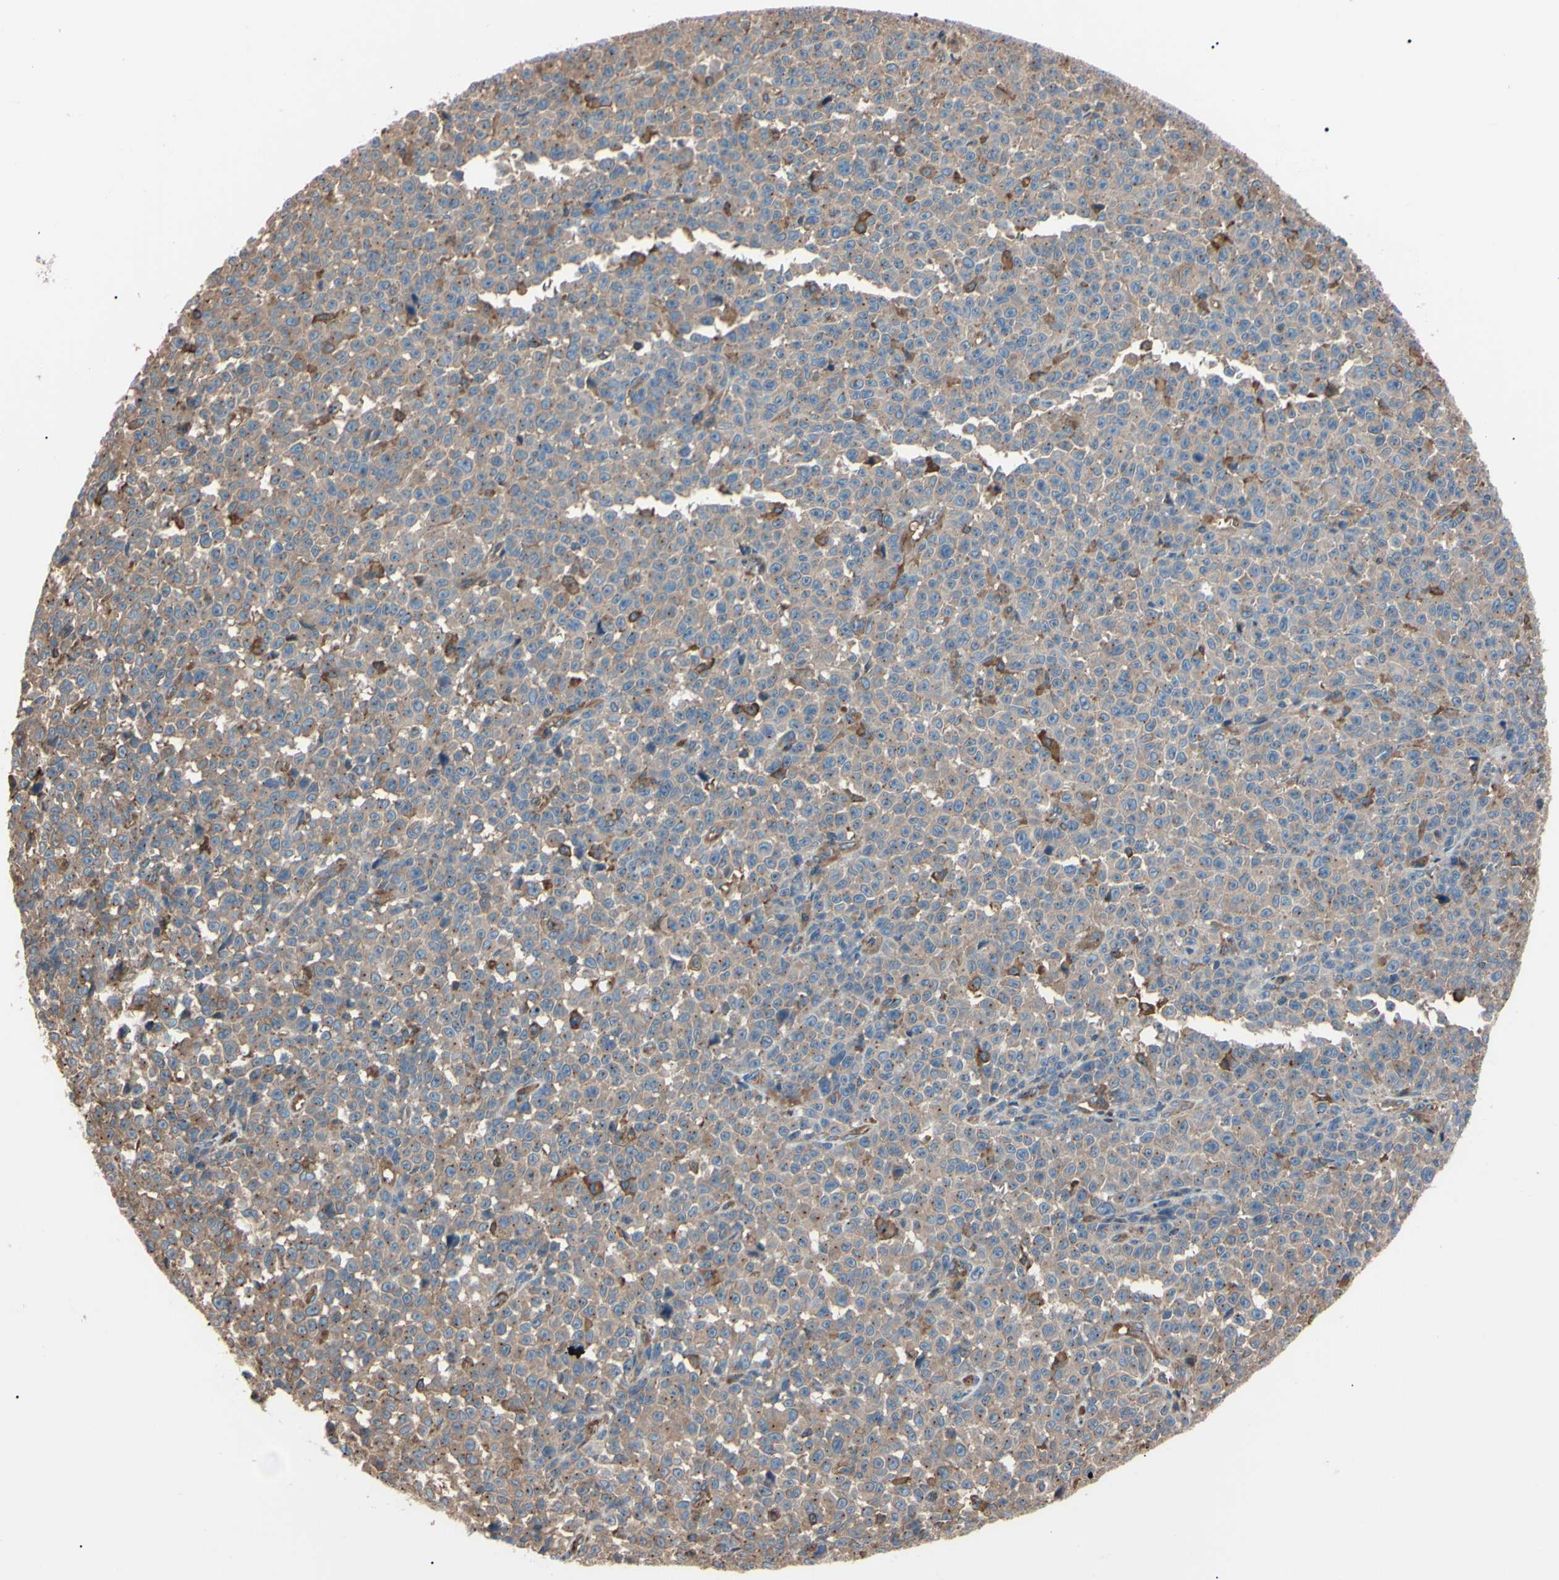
{"staining": {"intensity": "weak", "quantity": ">75%", "location": "cytoplasmic/membranous"}, "tissue": "melanoma", "cell_type": "Tumor cells", "image_type": "cancer", "snomed": [{"axis": "morphology", "description": "Malignant melanoma, NOS"}, {"axis": "topography", "description": "Skin"}], "caption": "Melanoma was stained to show a protein in brown. There is low levels of weak cytoplasmic/membranous positivity in about >75% of tumor cells.", "gene": "PRKACA", "patient": {"sex": "female", "age": 82}}